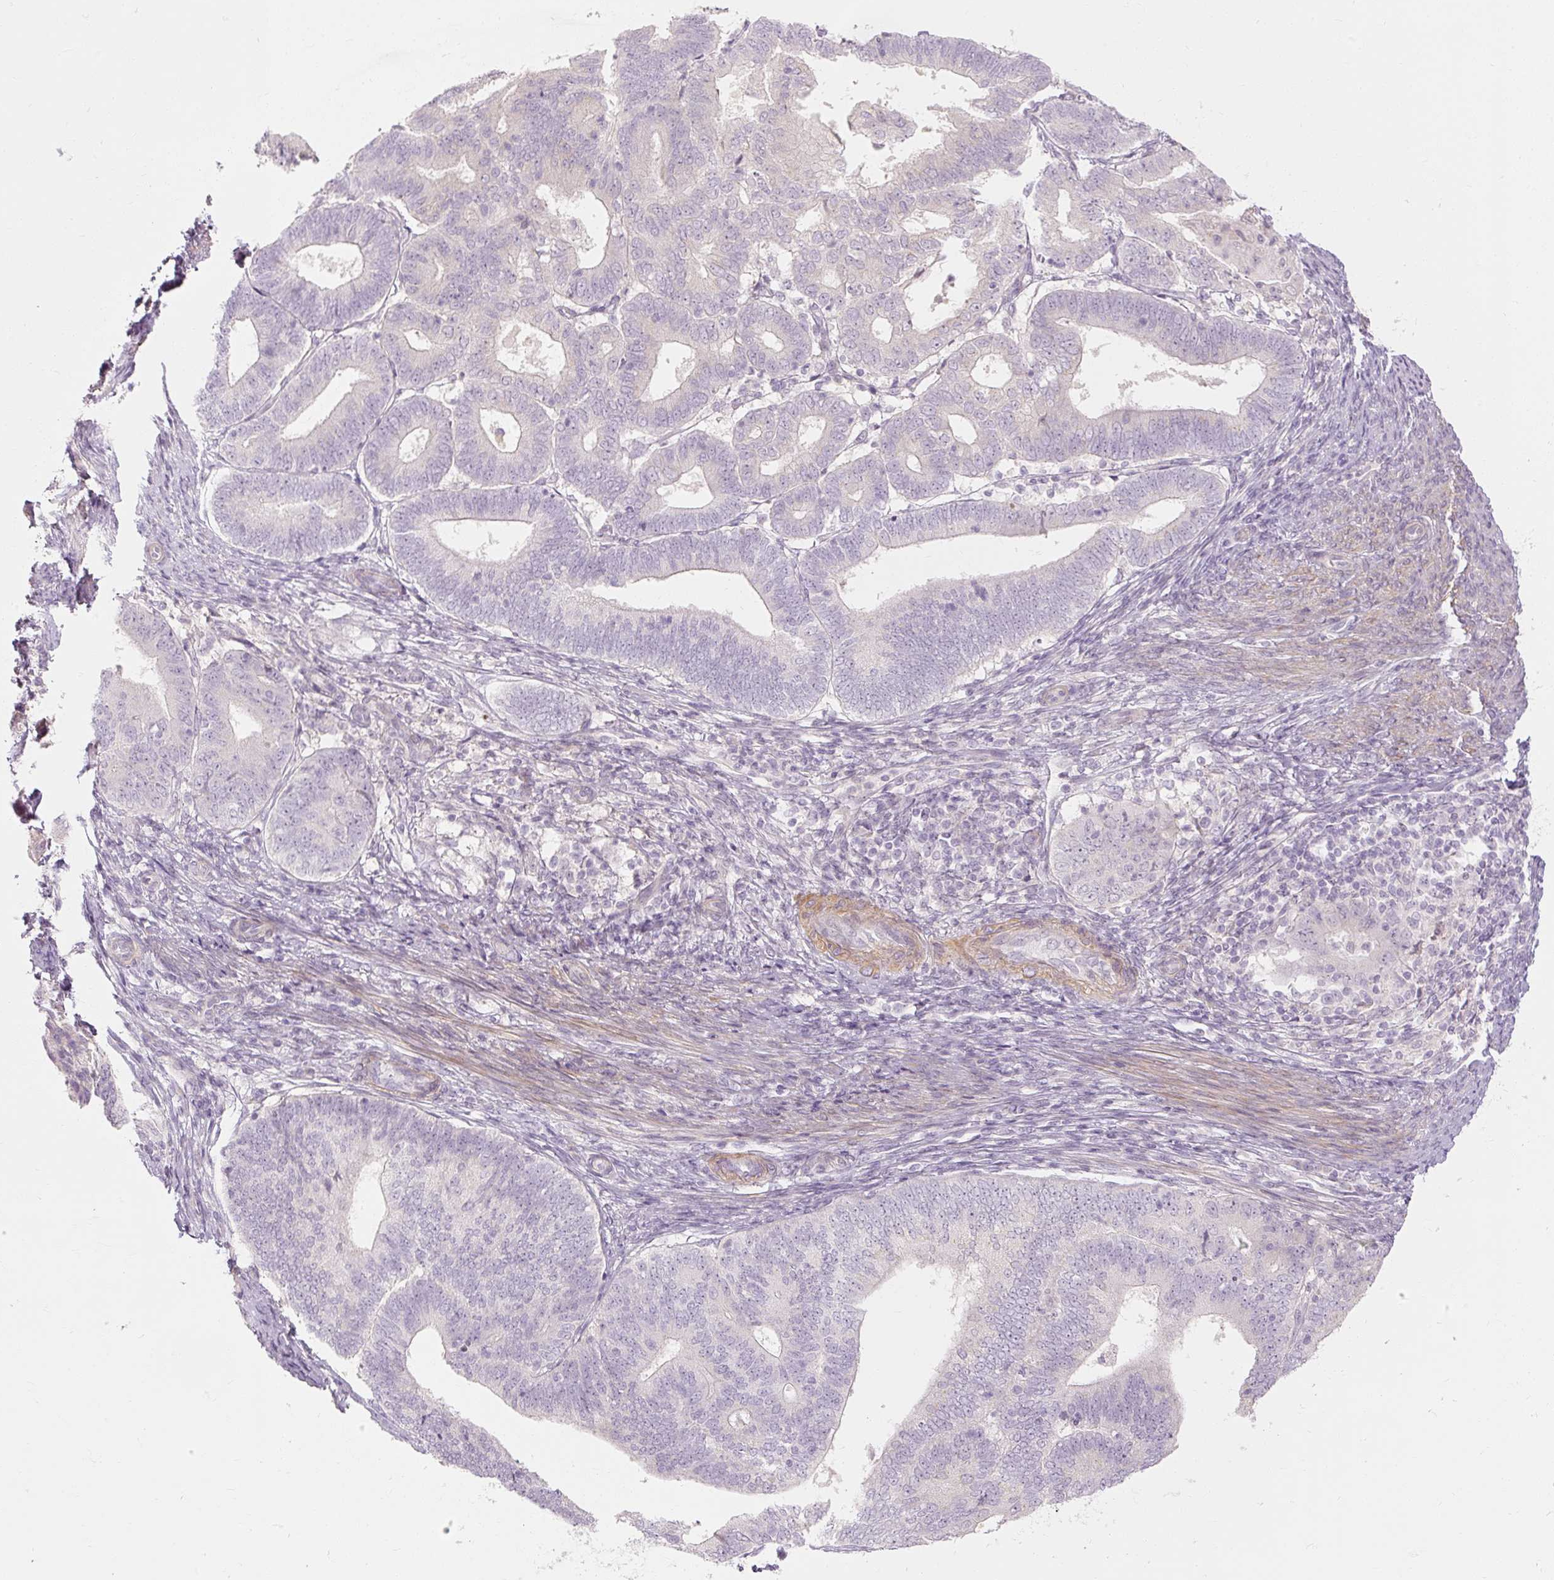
{"staining": {"intensity": "negative", "quantity": "none", "location": "none"}, "tissue": "endometrial cancer", "cell_type": "Tumor cells", "image_type": "cancer", "snomed": [{"axis": "morphology", "description": "Adenocarcinoma, NOS"}, {"axis": "topography", "description": "Endometrium"}], "caption": "Immunohistochemical staining of human adenocarcinoma (endometrial) reveals no significant expression in tumor cells.", "gene": "CAPN3", "patient": {"sex": "female", "age": 70}}